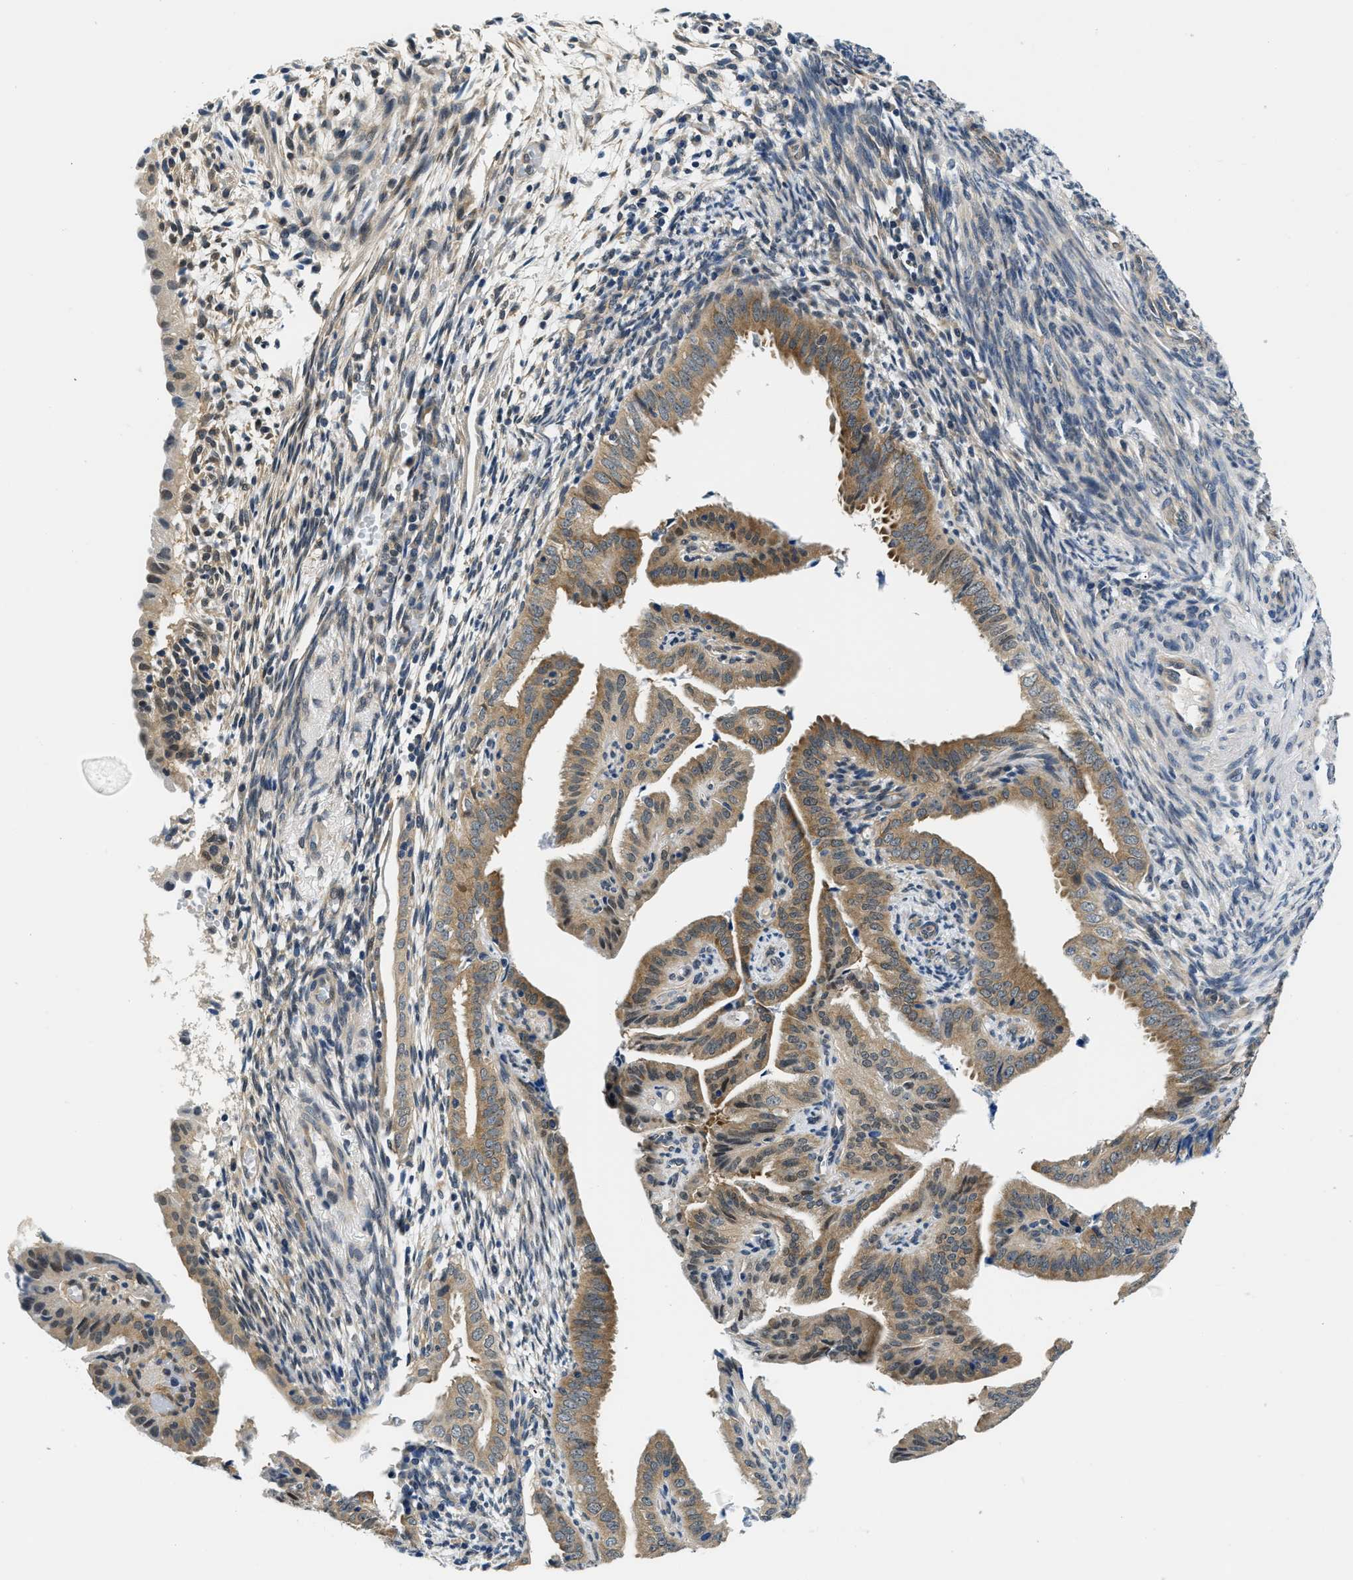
{"staining": {"intensity": "moderate", "quantity": ">75%", "location": "cytoplasmic/membranous"}, "tissue": "endometrial cancer", "cell_type": "Tumor cells", "image_type": "cancer", "snomed": [{"axis": "morphology", "description": "Adenocarcinoma, NOS"}, {"axis": "topography", "description": "Endometrium"}], "caption": "This is a histology image of immunohistochemistry (IHC) staining of endometrial cancer, which shows moderate expression in the cytoplasmic/membranous of tumor cells.", "gene": "SMAD4", "patient": {"sex": "female", "age": 58}}